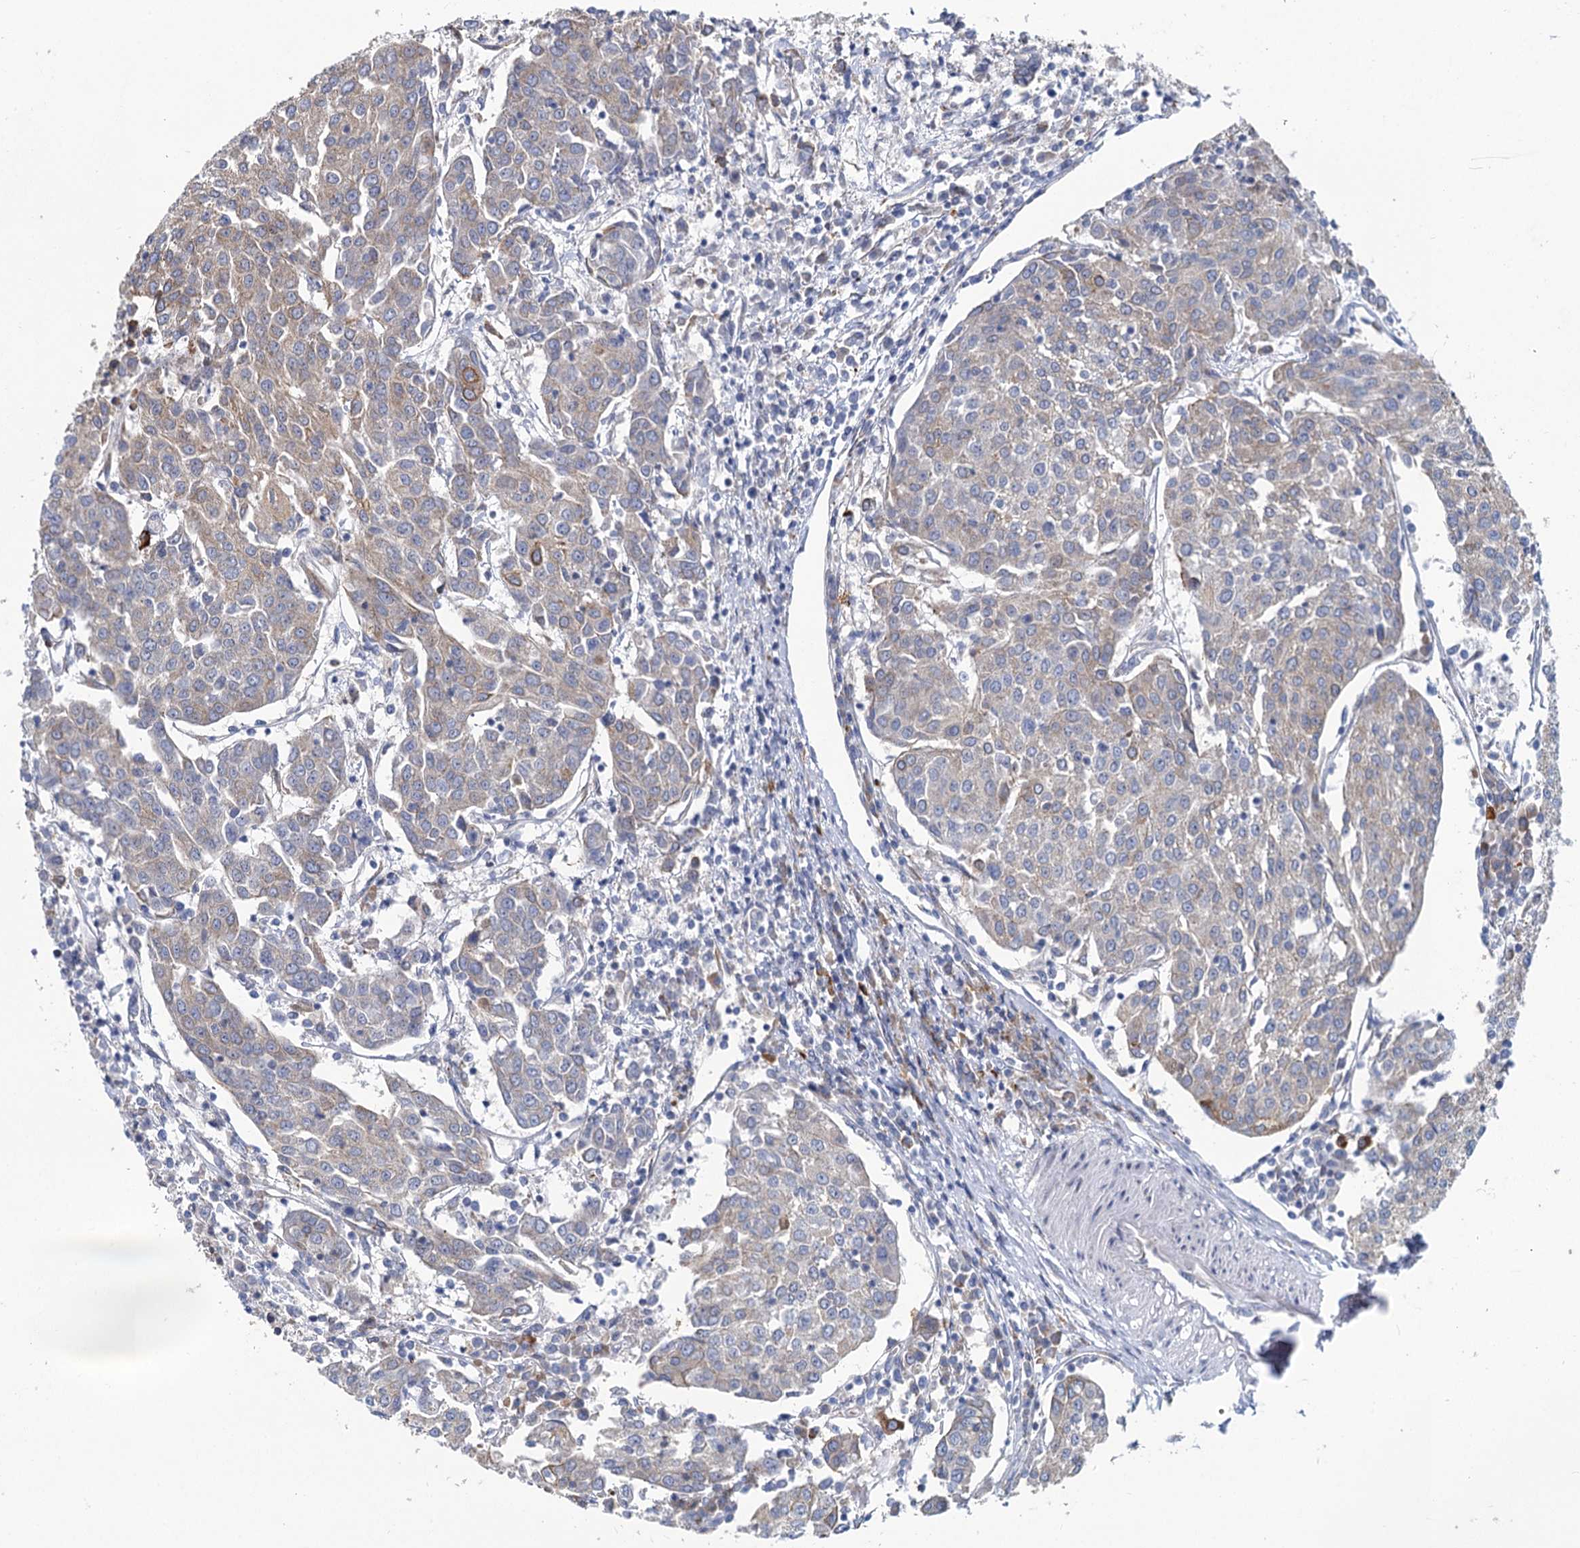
{"staining": {"intensity": "moderate", "quantity": "<25%", "location": "cytoplasmic/membranous"}, "tissue": "urothelial cancer", "cell_type": "Tumor cells", "image_type": "cancer", "snomed": [{"axis": "morphology", "description": "Urothelial carcinoma, High grade"}, {"axis": "topography", "description": "Urinary bladder"}], "caption": "An image of urothelial cancer stained for a protein demonstrates moderate cytoplasmic/membranous brown staining in tumor cells.", "gene": "PRSS35", "patient": {"sex": "female", "age": 85}}